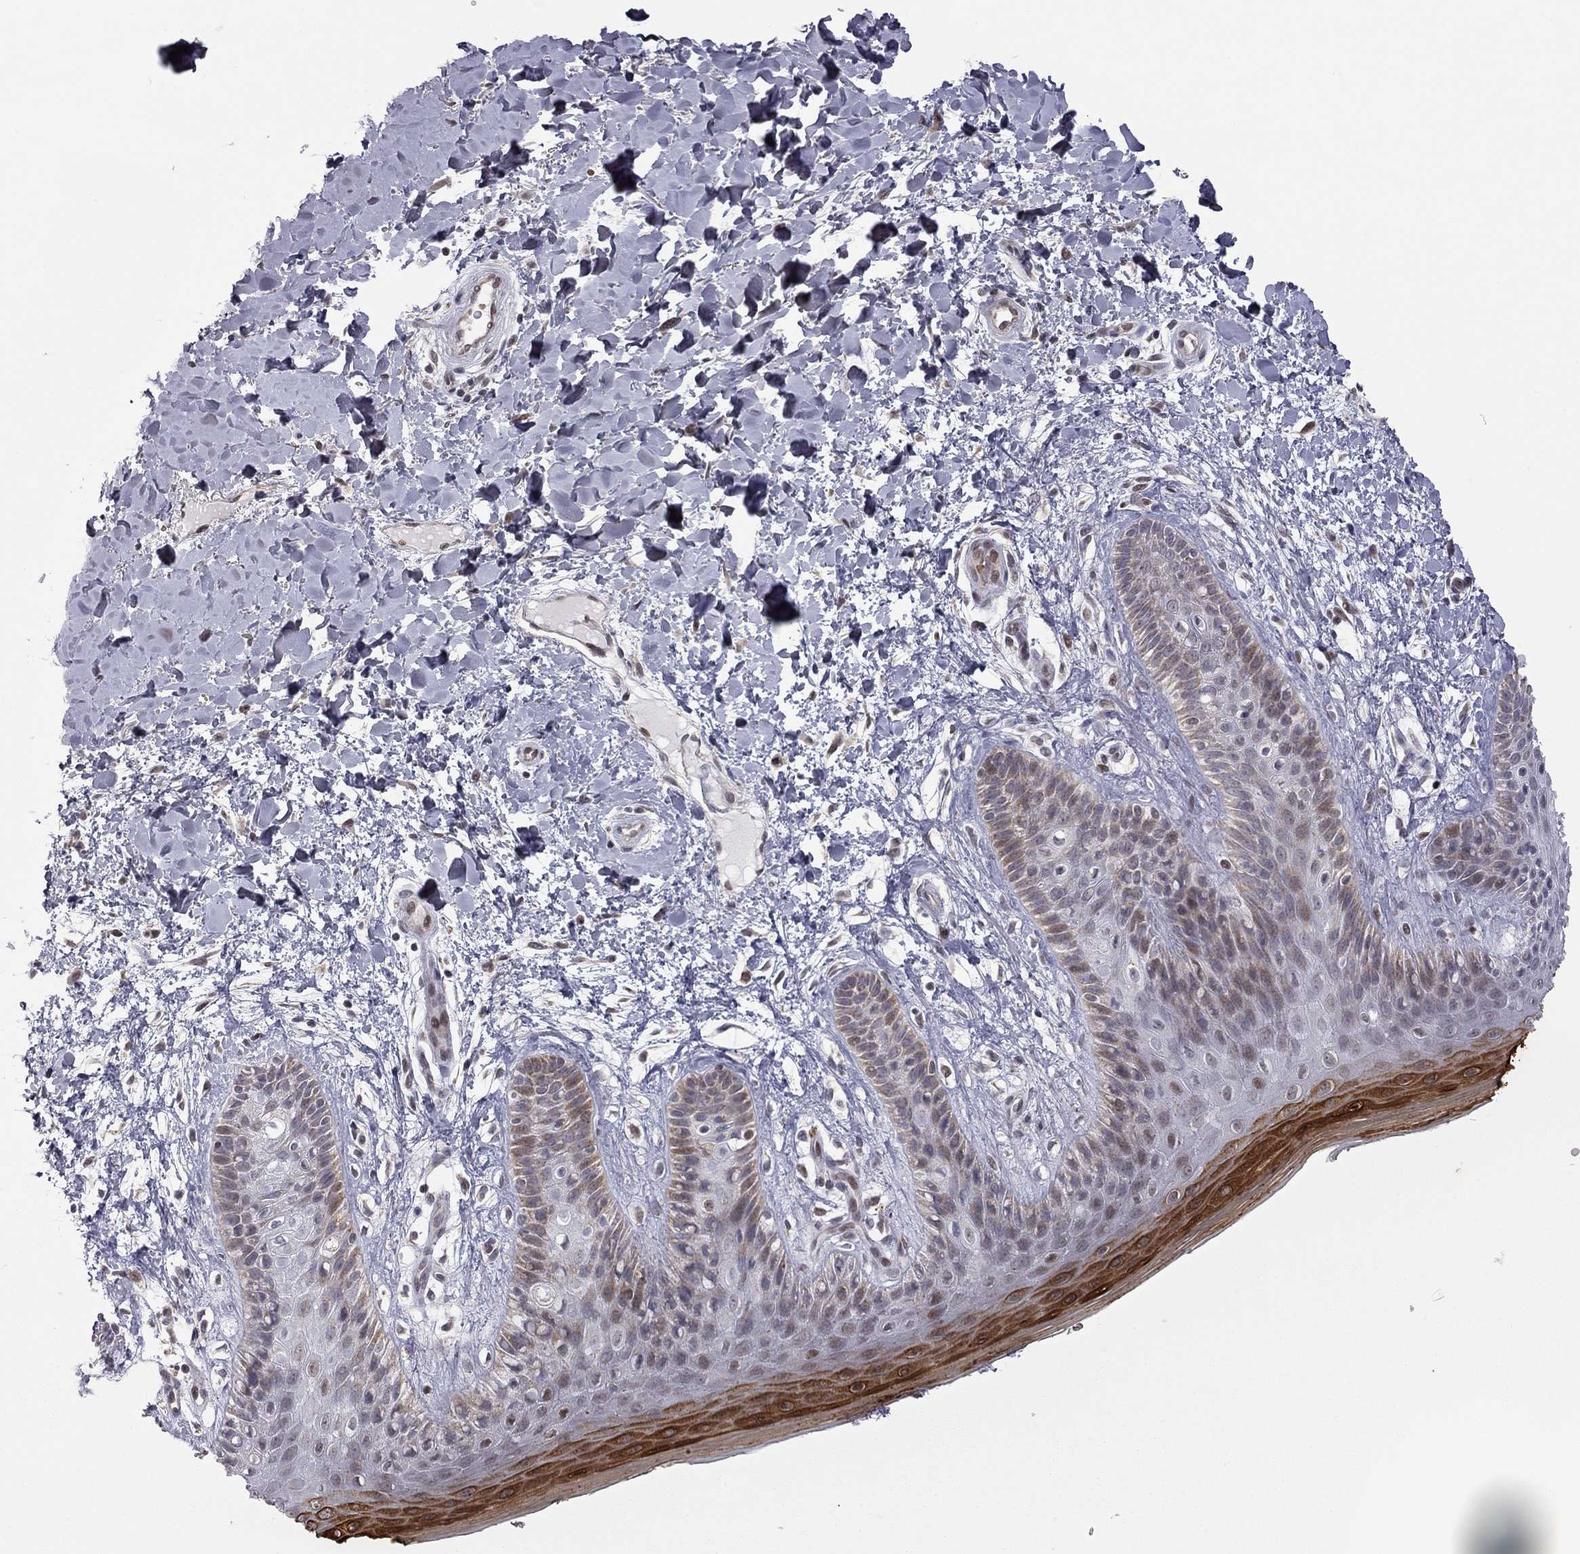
{"staining": {"intensity": "strong", "quantity": "<25%", "location": "cytoplasmic/membranous,nuclear"}, "tissue": "skin", "cell_type": "Epidermal cells", "image_type": "normal", "snomed": [{"axis": "morphology", "description": "Normal tissue, NOS"}, {"axis": "topography", "description": "Anal"}], "caption": "Unremarkable skin reveals strong cytoplasmic/membranous,nuclear staining in about <25% of epidermal cells, visualized by immunohistochemistry.", "gene": "MC3R", "patient": {"sex": "male", "age": 36}}